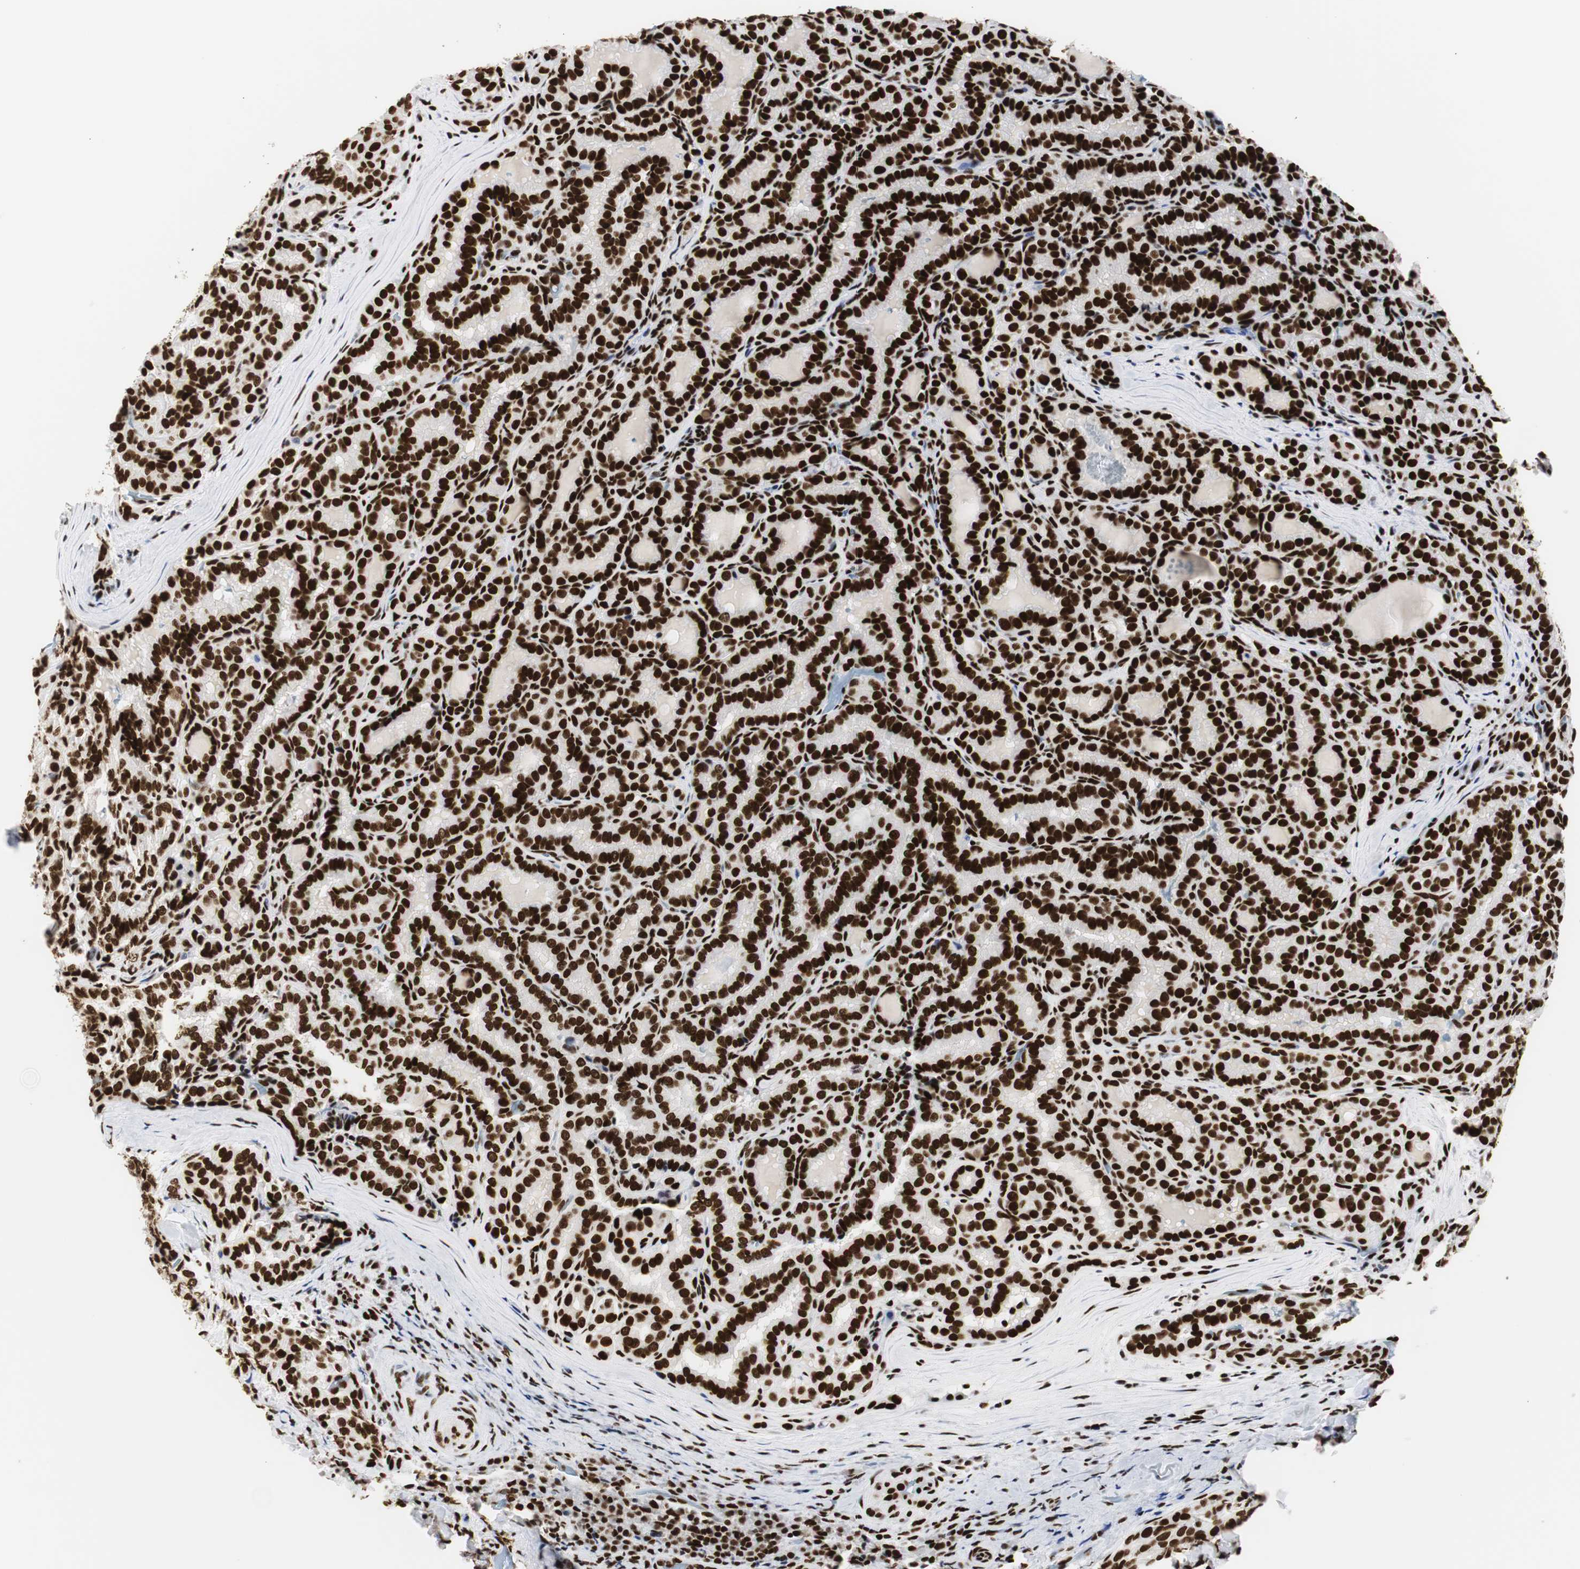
{"staining": {"intensity": "strong", "quantity": ">75%", "location": "nuclear"}, "tissue": "thyroid cancer", "cell_type": "Tumor cells", "image_type": "cancer", "snomed": [{"axis": "morphology", "description": "Normal tissue, NOS"}, {"axis": "morphology", "description": "Papillary adenocarcinoma, NOS"}, {"axis": "topography", "description": "Thyroid gland"}], "caption": "Human thyroid cancer (papillary adenocarcinoma) stained with a brown dye demonstrates strong nuclear positive staining in approximately >75% of tumor cells.", "gene": "HNRNPH2", "patient": {"sex": "female", "age": 30}}